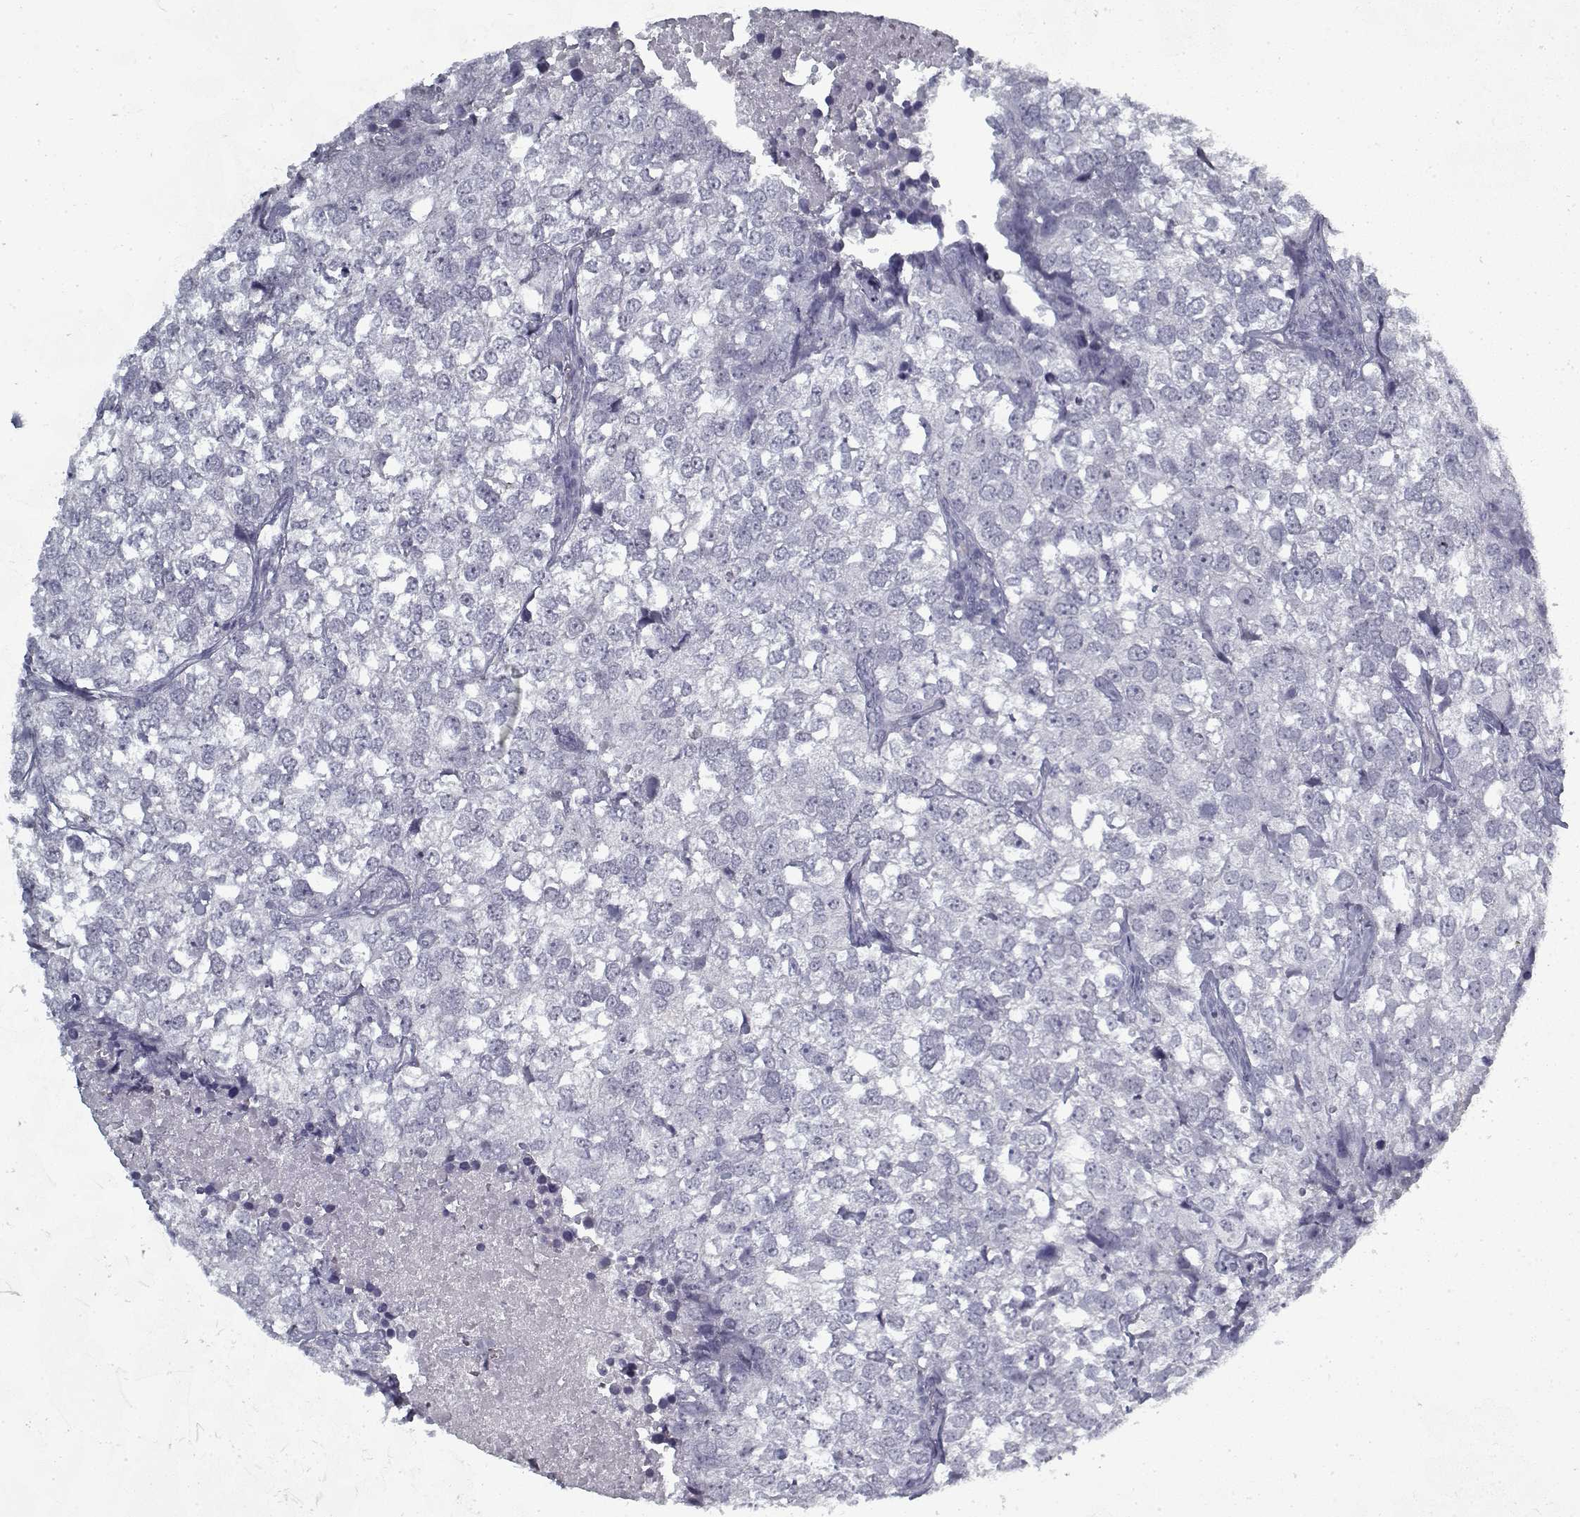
{"staining": {"intensity": "negative", "quantity": "none", "location": "none"}, "tissue": "breast cancer", "cell_type": "Tumor cells", "image_type": "cancer", "snomed": [{"axis": "morphology", "description": "Duct carcinoma"}, {"axis": "topography", "description": "Breast"}], "caption": "Breast infiltrating ductal carcinoma was stained to show a protein in brown. There is no significant staining in tumor cells.", "gene": "RNF32", "patient": {"sex": "female", "age": 30}}